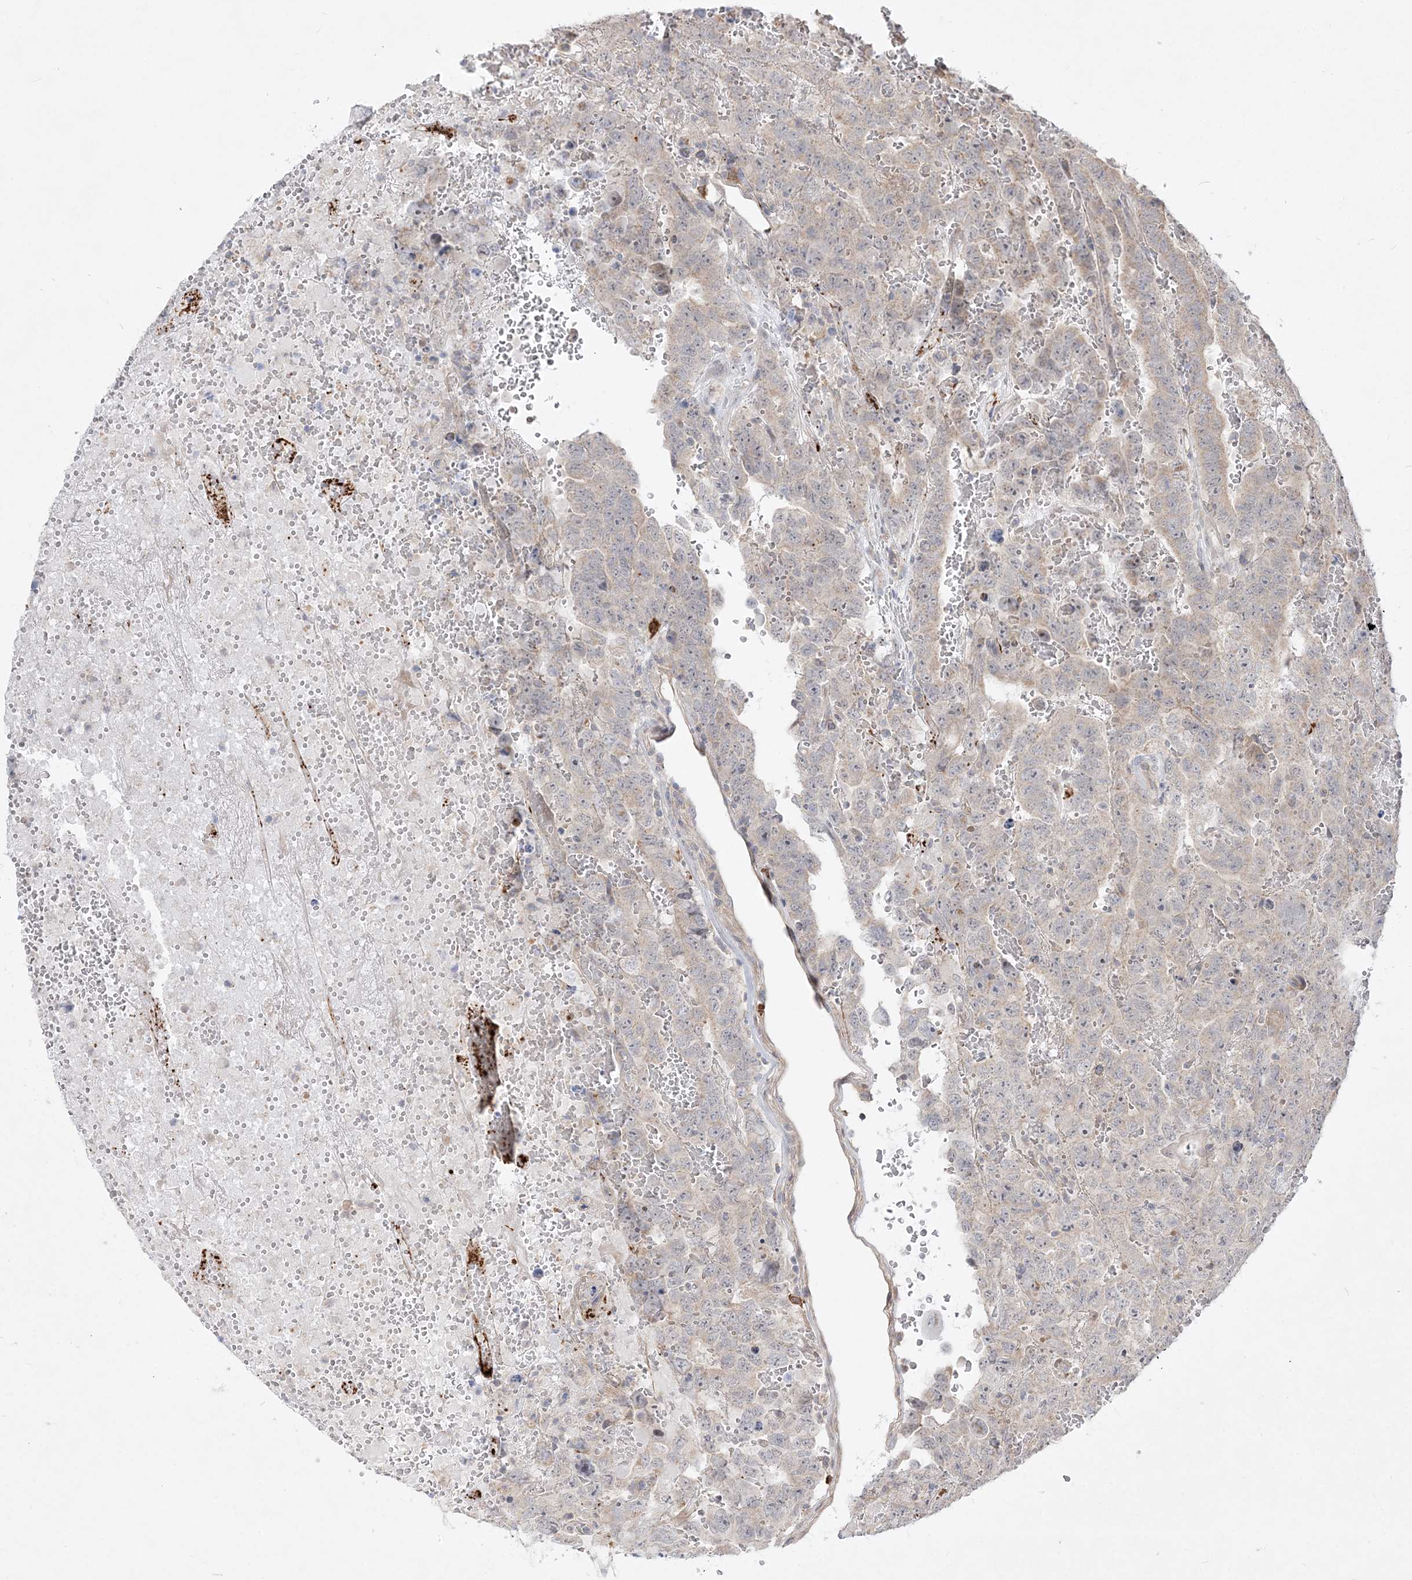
{"staining": {"intensity": "negative", "quantity": "none", "location": "none"}, "tissue": "testis cancer", "cell_type": "Tumor cells", "image_type": "cancer", "snomed": [{"axis": "morphology", "description": "Carcinoma, Embryonal, NOS"}, {"axis": "topography", "description": "Testis"}], "caption": "This image is of testis cancer (embryonal carcinoma) stained with immunohistochemistry to label a protein in brown with the nuclei are counter-stained blue. There is no staining in tumor cells. (DAB (3,3'-diaminobenzidine) immunohistochemistry with hematoxylin counter stain).", "gene": "CLNK", "patient": {"sex": "male", "age": 45}}